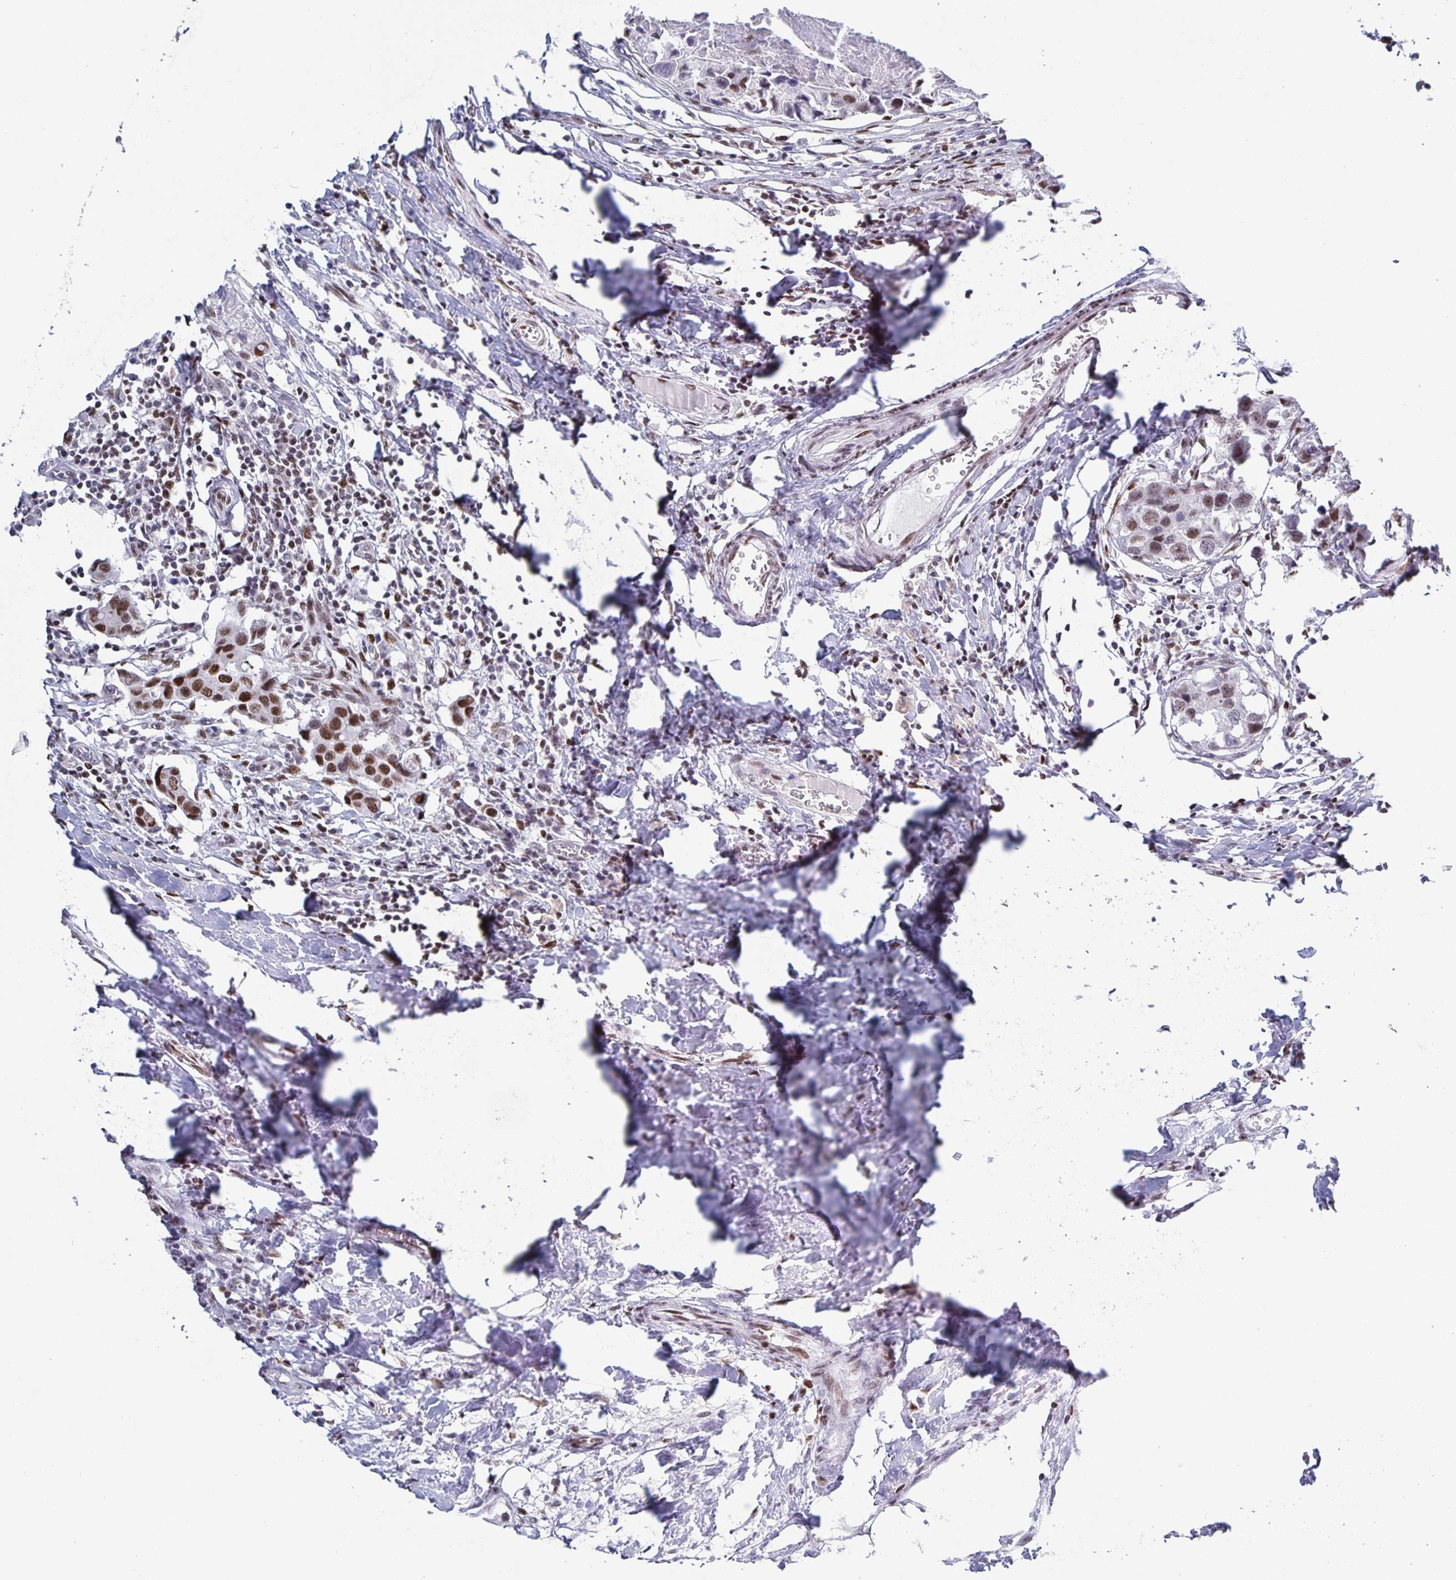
{"staining": {"intensity": "moderate", "quantity": ">75%", "location": "nuclear"}, "tissue": "breast cancer", "cell_type": "Tumor cells", "image_type": "cancer", "snomed": [{"axis": "morphology", "description": "Duct carcinoma"}, {"axis": "topography", "description": "Breast"}], "caption": "Protein staining of breast intraductal carcinoma tissue displays moderate nuclear expression in approximately >75% of tumor cells.", "gene": "JUND", "patient": {"sex": "female", "age": 27}}